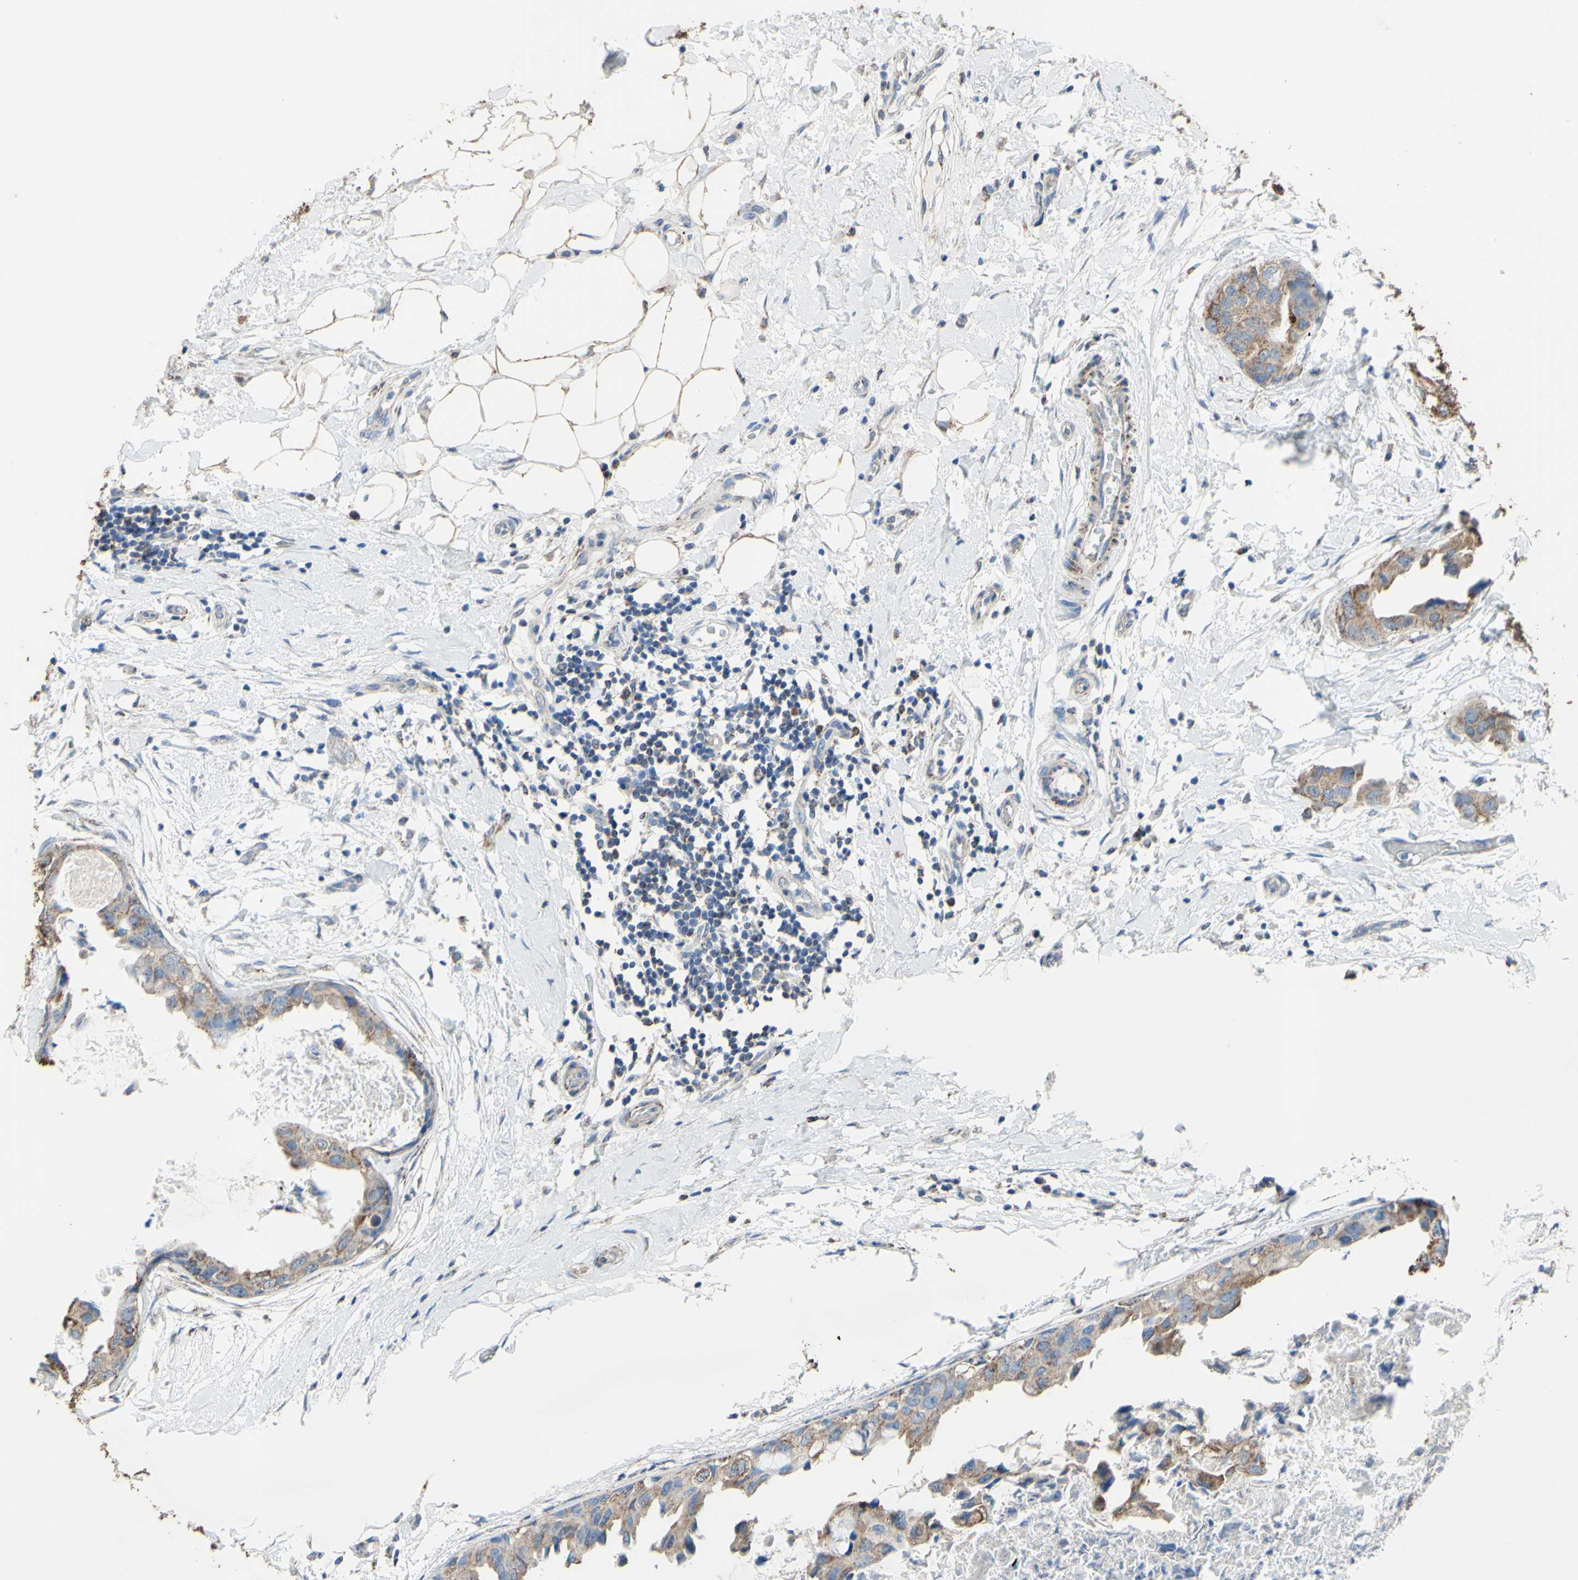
{"staining": {"intensity": "weak", "quantity": ">75%", "location": "cytoplasmic/membranous"}, "tissue": "breast cancer", "cell_type": "Tumor cells", "image_type": "cancer", "snomed": [{"axis": "morphology", "description": "Duct carcinoma"}, {"axis": "topography", "description": "Breast"}], "caption": "Human breast cancer stained for a protein (brown) displays weak cytoplasmic/membranous positive staining in about >75% of tumor cells.", "gene": "CMKLR2", "patient": {"sex": "female", "age": 40}}